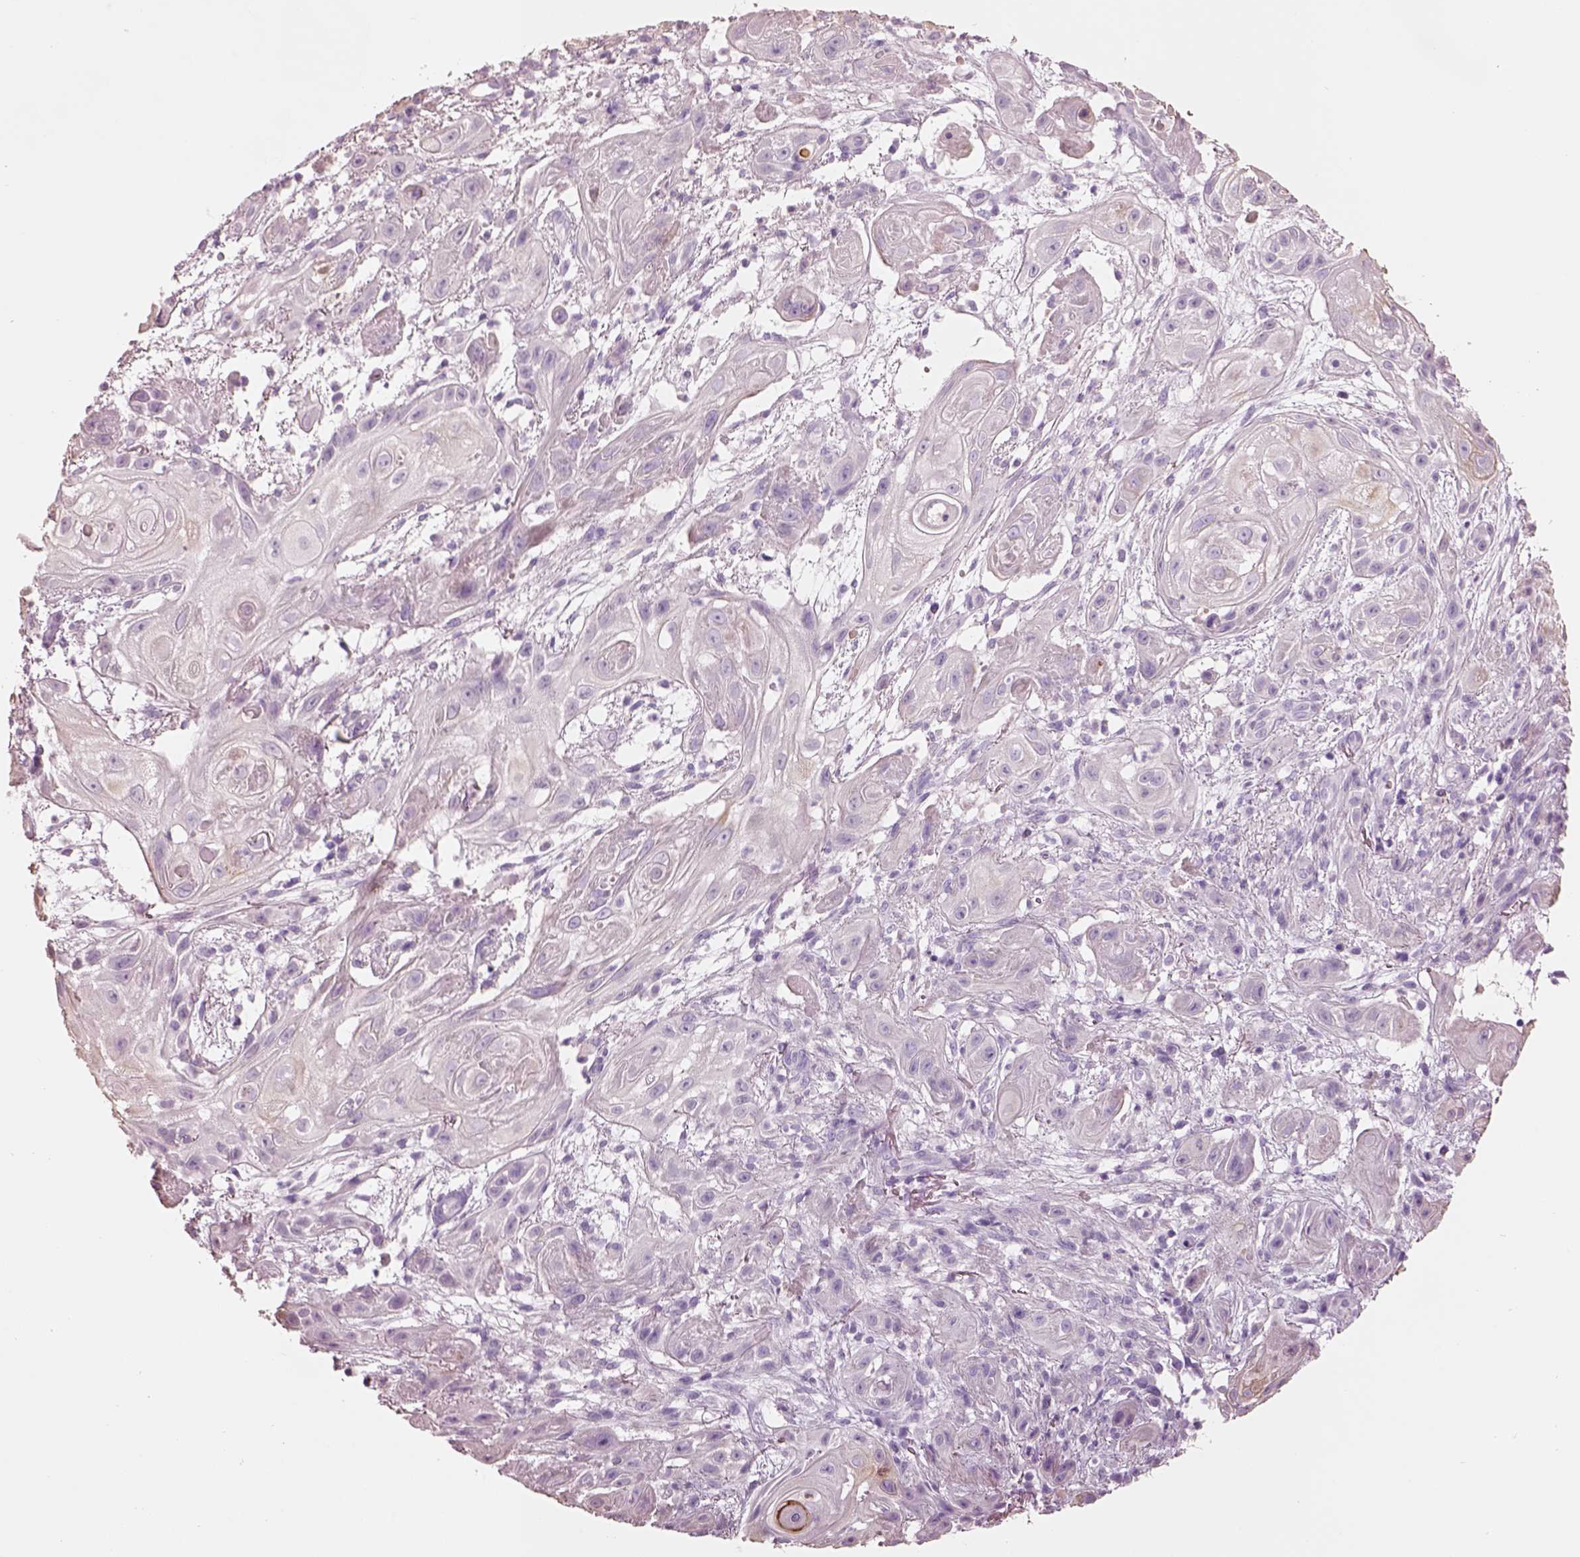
{"staining": {"intensity": "negative", "quantity": "none", "location": "none"}, "tissue": "skin cancer", "cell_type": "Tumor cells", "image_type": "cancer", "snomed": [{"axis": "morphology", "description": "Squamous cell carcinoma, NOS"}, {"axis": "topography", "description": "Skin"}], "caption": "This is a histopathology image of immunohistochemistry staining of skin cancer, which shows no expression in tumor cells.", "gene": "PNOC", "patient": {"sex": "male", "age": 62}}